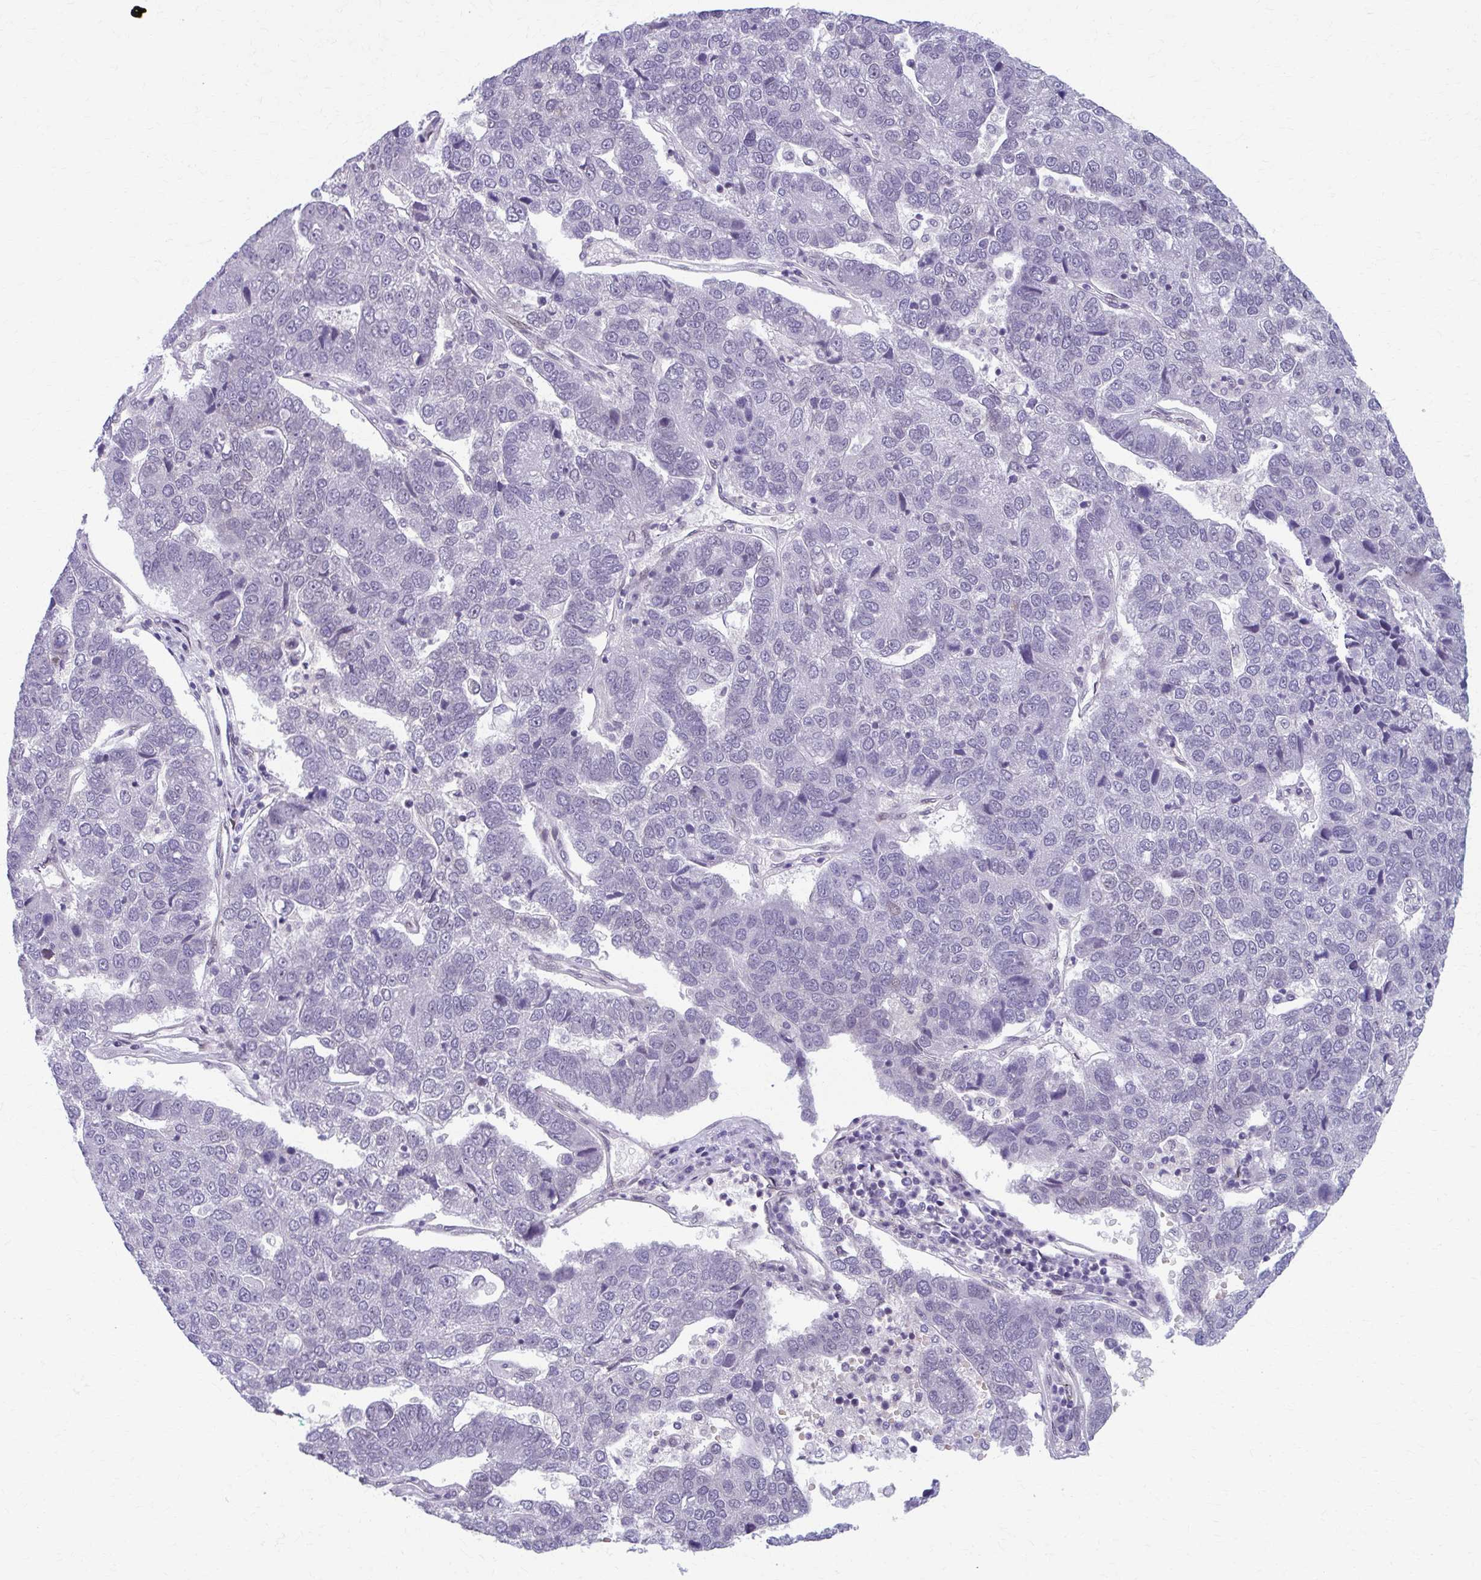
{"staining": {"intensity": "negative", "quantity": "none", "location": "none"}, "tissue": "pancreatic cancer", "cell_type": "Tumor cells", "image_type": "cancer", "snomed": [{"axis": "morphology", "description": "Adenocarcinoma, NOS"}, {"axis": "topography", "description": "Pancreas"}], "caption": "IHC histopathology image of human pancreatic adenocarcinoma stained for a protein (brown), which shows no expression in tumor cells. (Stains: DAB (3,3'-diaminobenzidine) immunohistochemistry (IHC) with hematoxylin counter stain, Microscopy: brightfield microscopy at high magnification).", "gene": "SETBP1", "patient": {"sex": "female", "age": 61}}